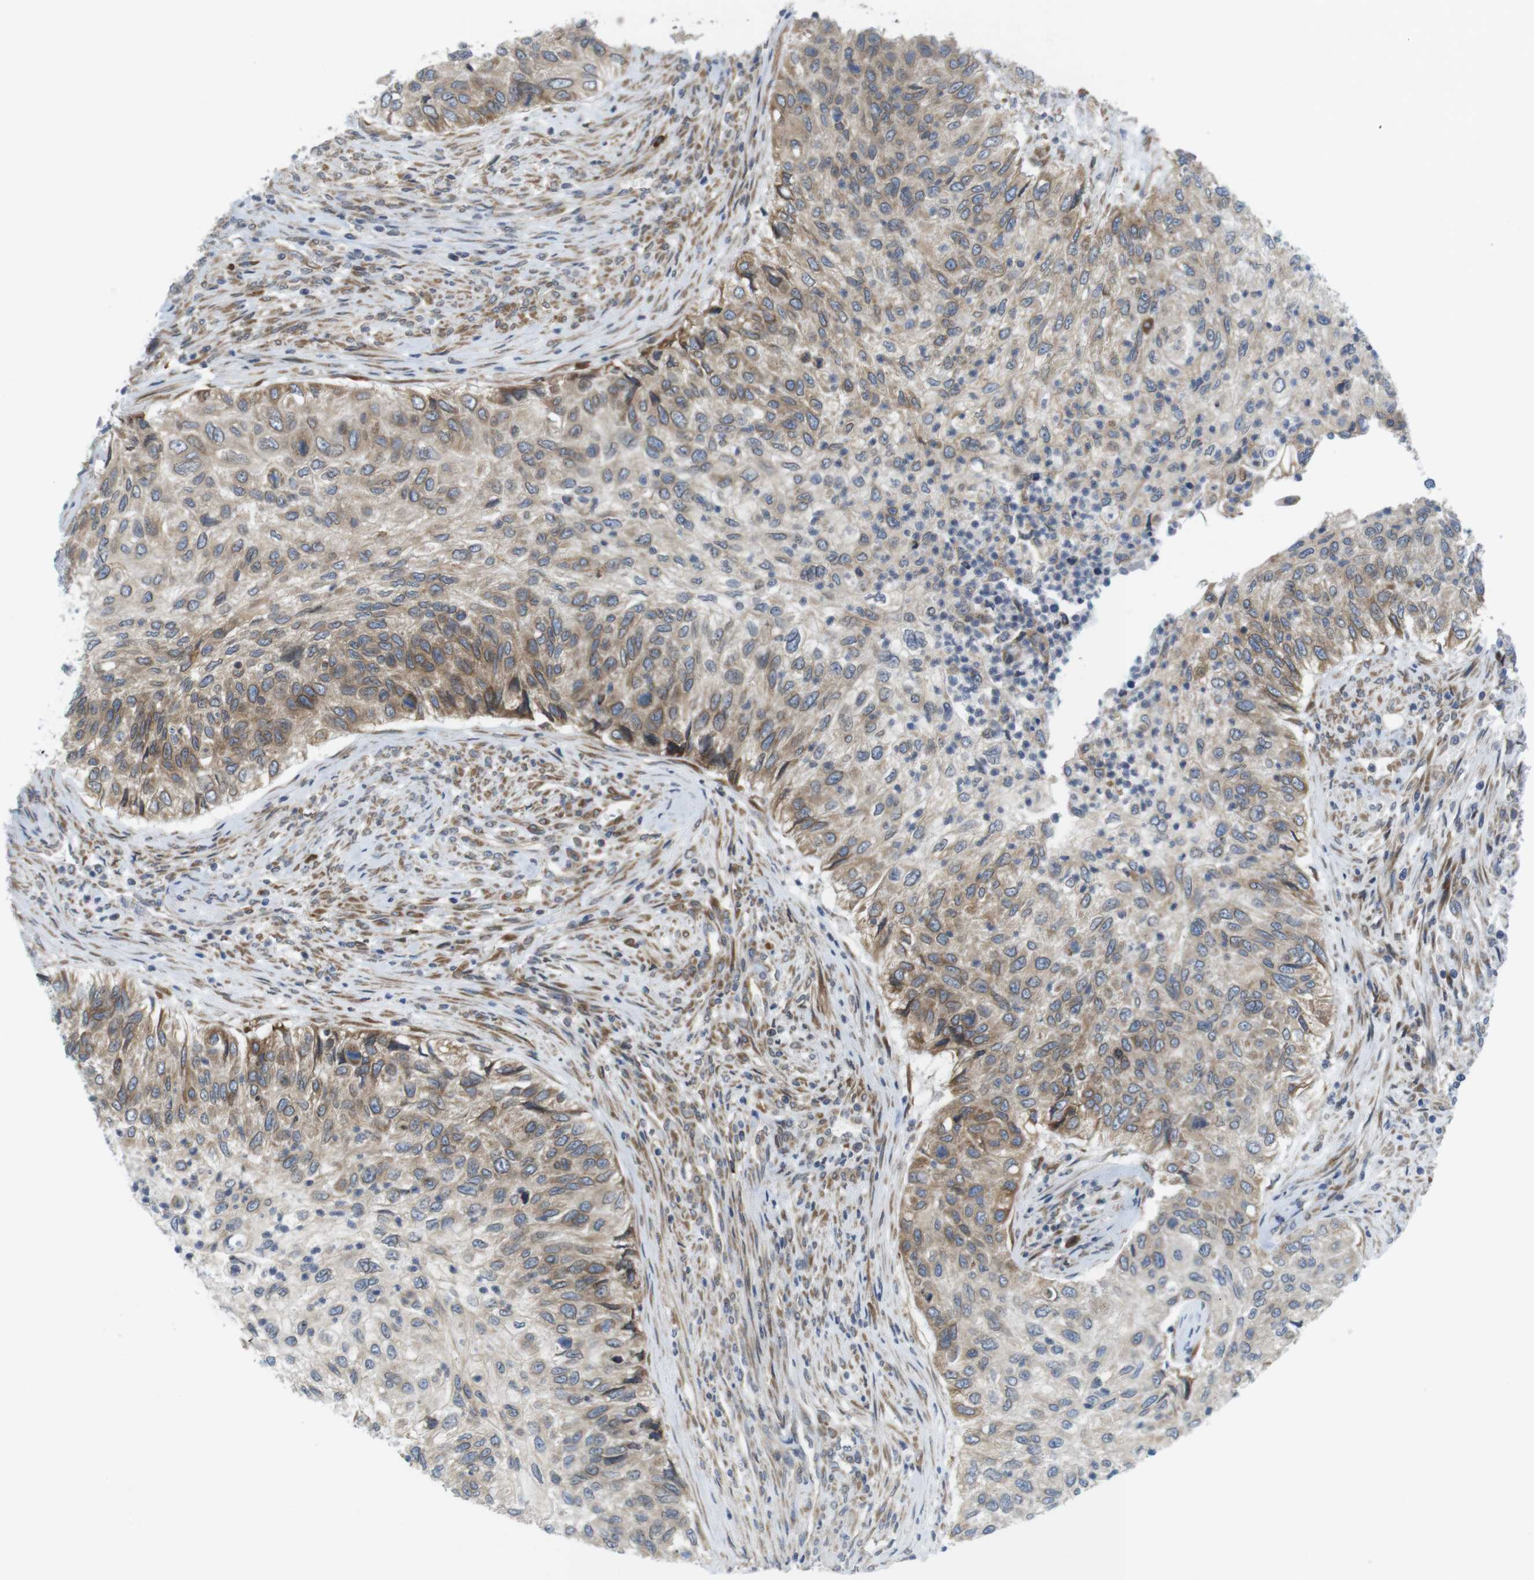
{"staining": {"intensity": "weak", "quantity": "25%-75%", "location": "cytoplasmic/membranous"}, "tissue": "urothelial cancer", "cell_type": "Tumor cells", "image_type": "cancer", "snomed": [{"axis": "morphology", "description": "Urothelial carcinoma, High grade"}, {"axis": "topography", "description": "Urinary bladder"}], "caption": "This image shows immunohistochemistry staining of urothelial carcinoma (high-grade), with low weak cytoplasmic/membranous positivity in approximately 25%-75% of tumor cells.", "gene": "ERGIC3", "patient": {"sex": "female", "age": 60}}